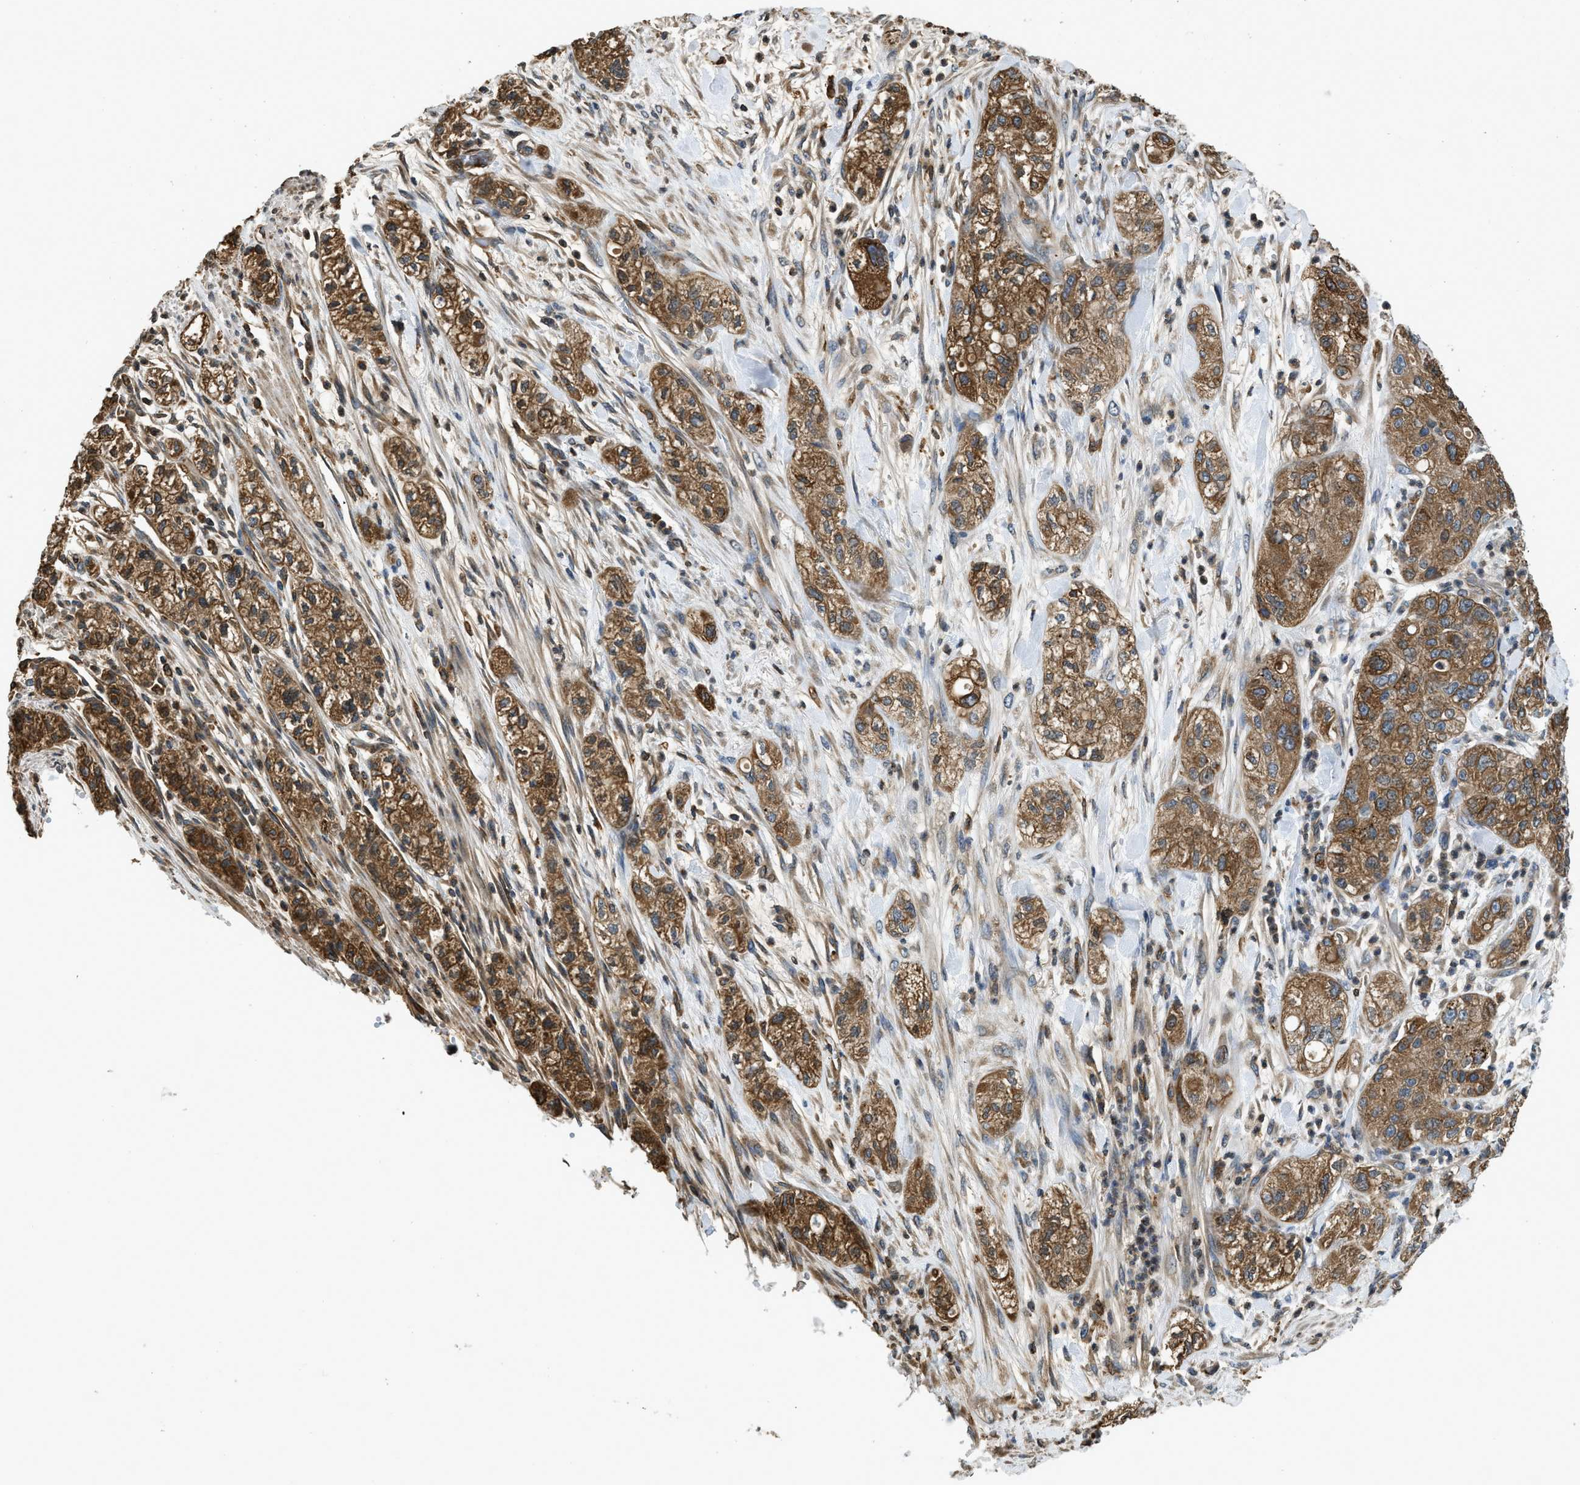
{"staining": {"intensity": "moderate", "quantity": ">75%", "location": "cytoplasmic/membranous"}, "tissue": "pancreatic cancer", "cell_type": "Tumor cells", "image_type": "cancer", "snomed": [{"axis": "morphology", "description": "Adenocarcinoma, NOS"}, {"axis": "topography", "description": "Pancreas"}], "caption": "Immunohistochemistry of human pancreatic adenocarcinoma shows medium levels of moderate cytoplasmic/membranous staining in about >75% of tumor cells.", "gene": "BCAP31", "patient": {"sex": "female", "age": 78}}